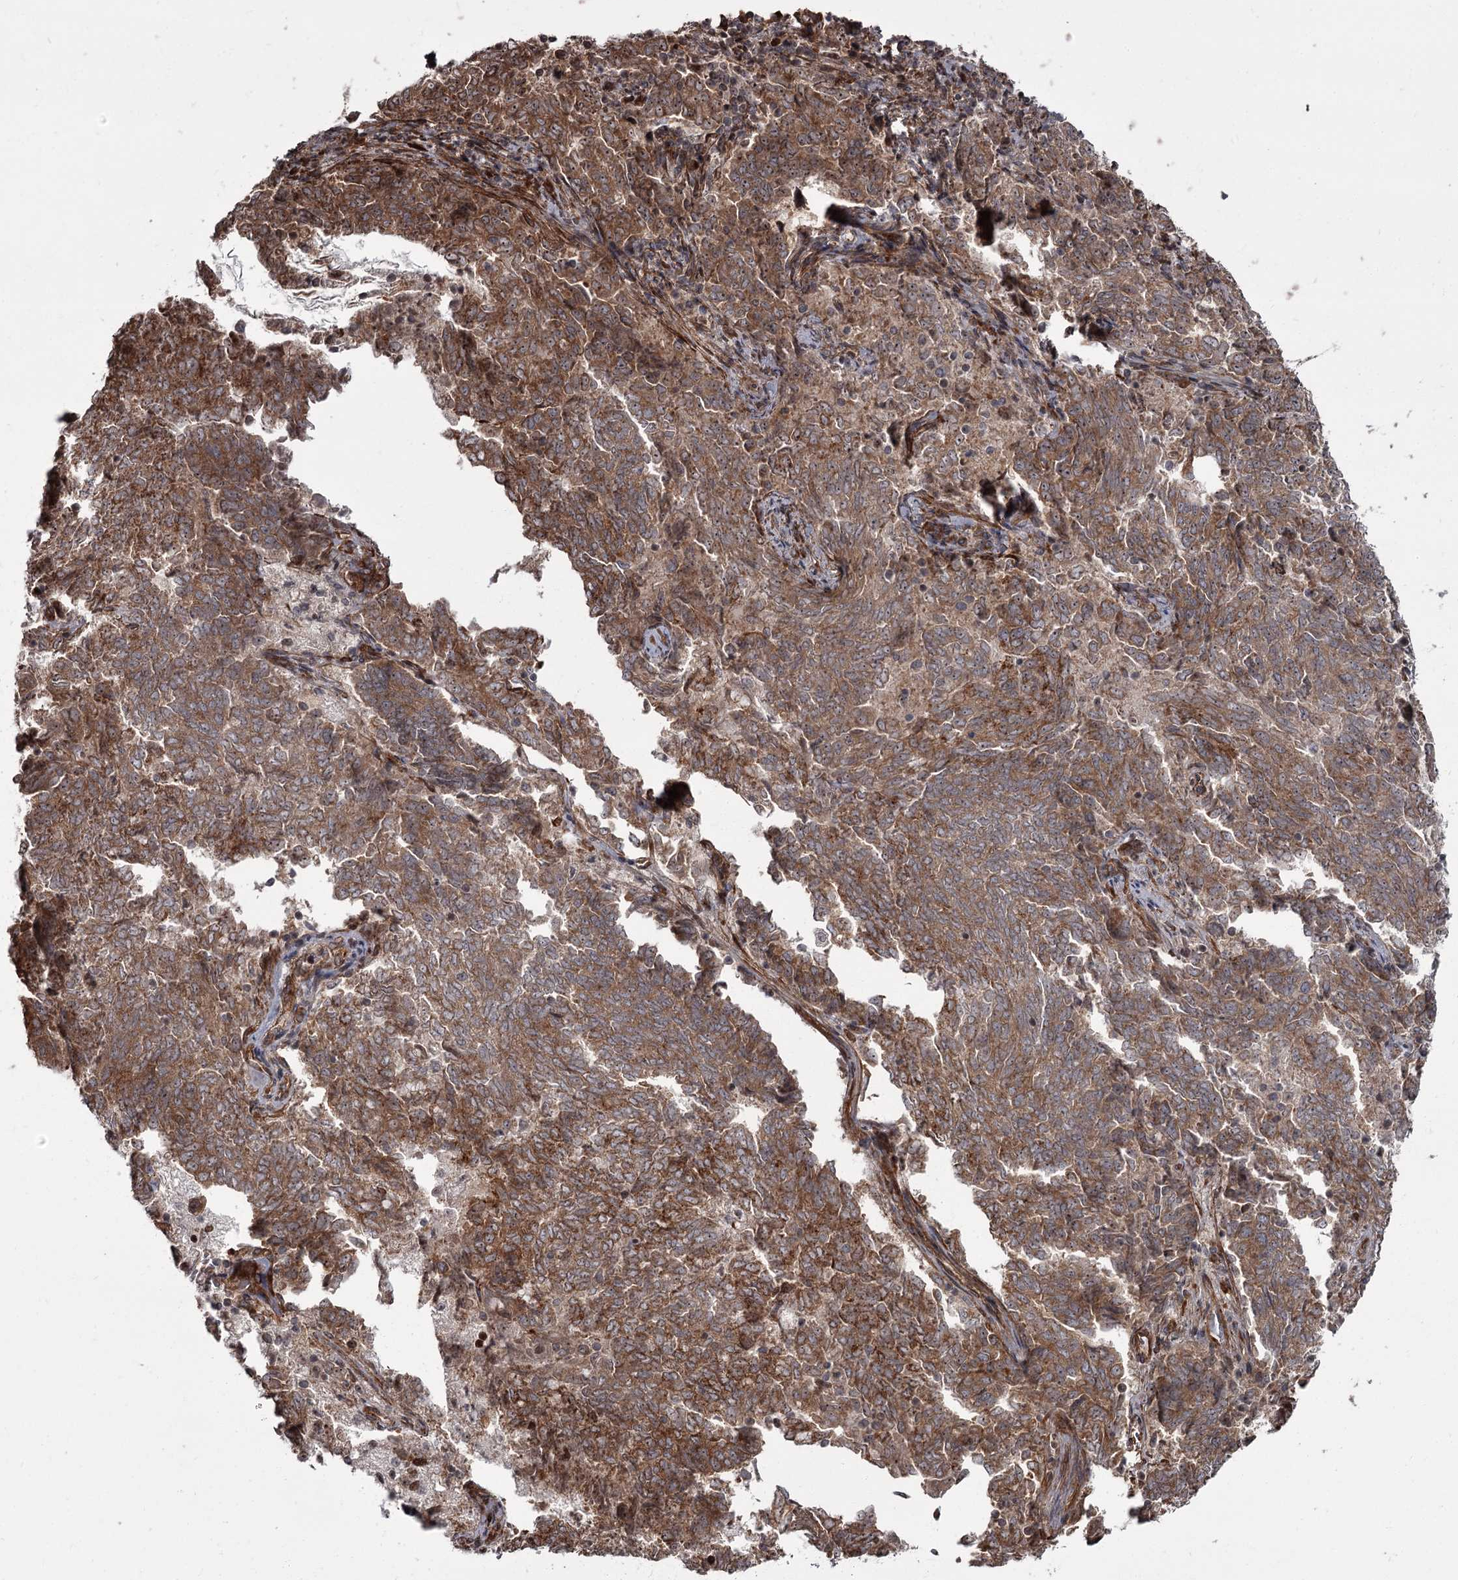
{"staining": {"intensity": "moderate", "quantity": ">75%", "location": "cytoplasmic/membranous,nuclear"}, "tissue": "endometrial cancer", "cell_type": "Tumor cells", "image_type": "cancer", "snomed": [{"axis": "morphology", "description": "Adenocarcinoma, NOS"}, {"axis": "topography", "description": "Endometrium"}], "caption": "Immunohistochemistry histopathology image of human adenocarcinoma (endometrial) stained for a protein (brown), which demonstrates medium levels of moderate cytoplasmic/membranous and nuclear expression in approximately >75% of tumor cells.", "gene": "THAP9", "patient": {"sex": "female", "age": 80}}